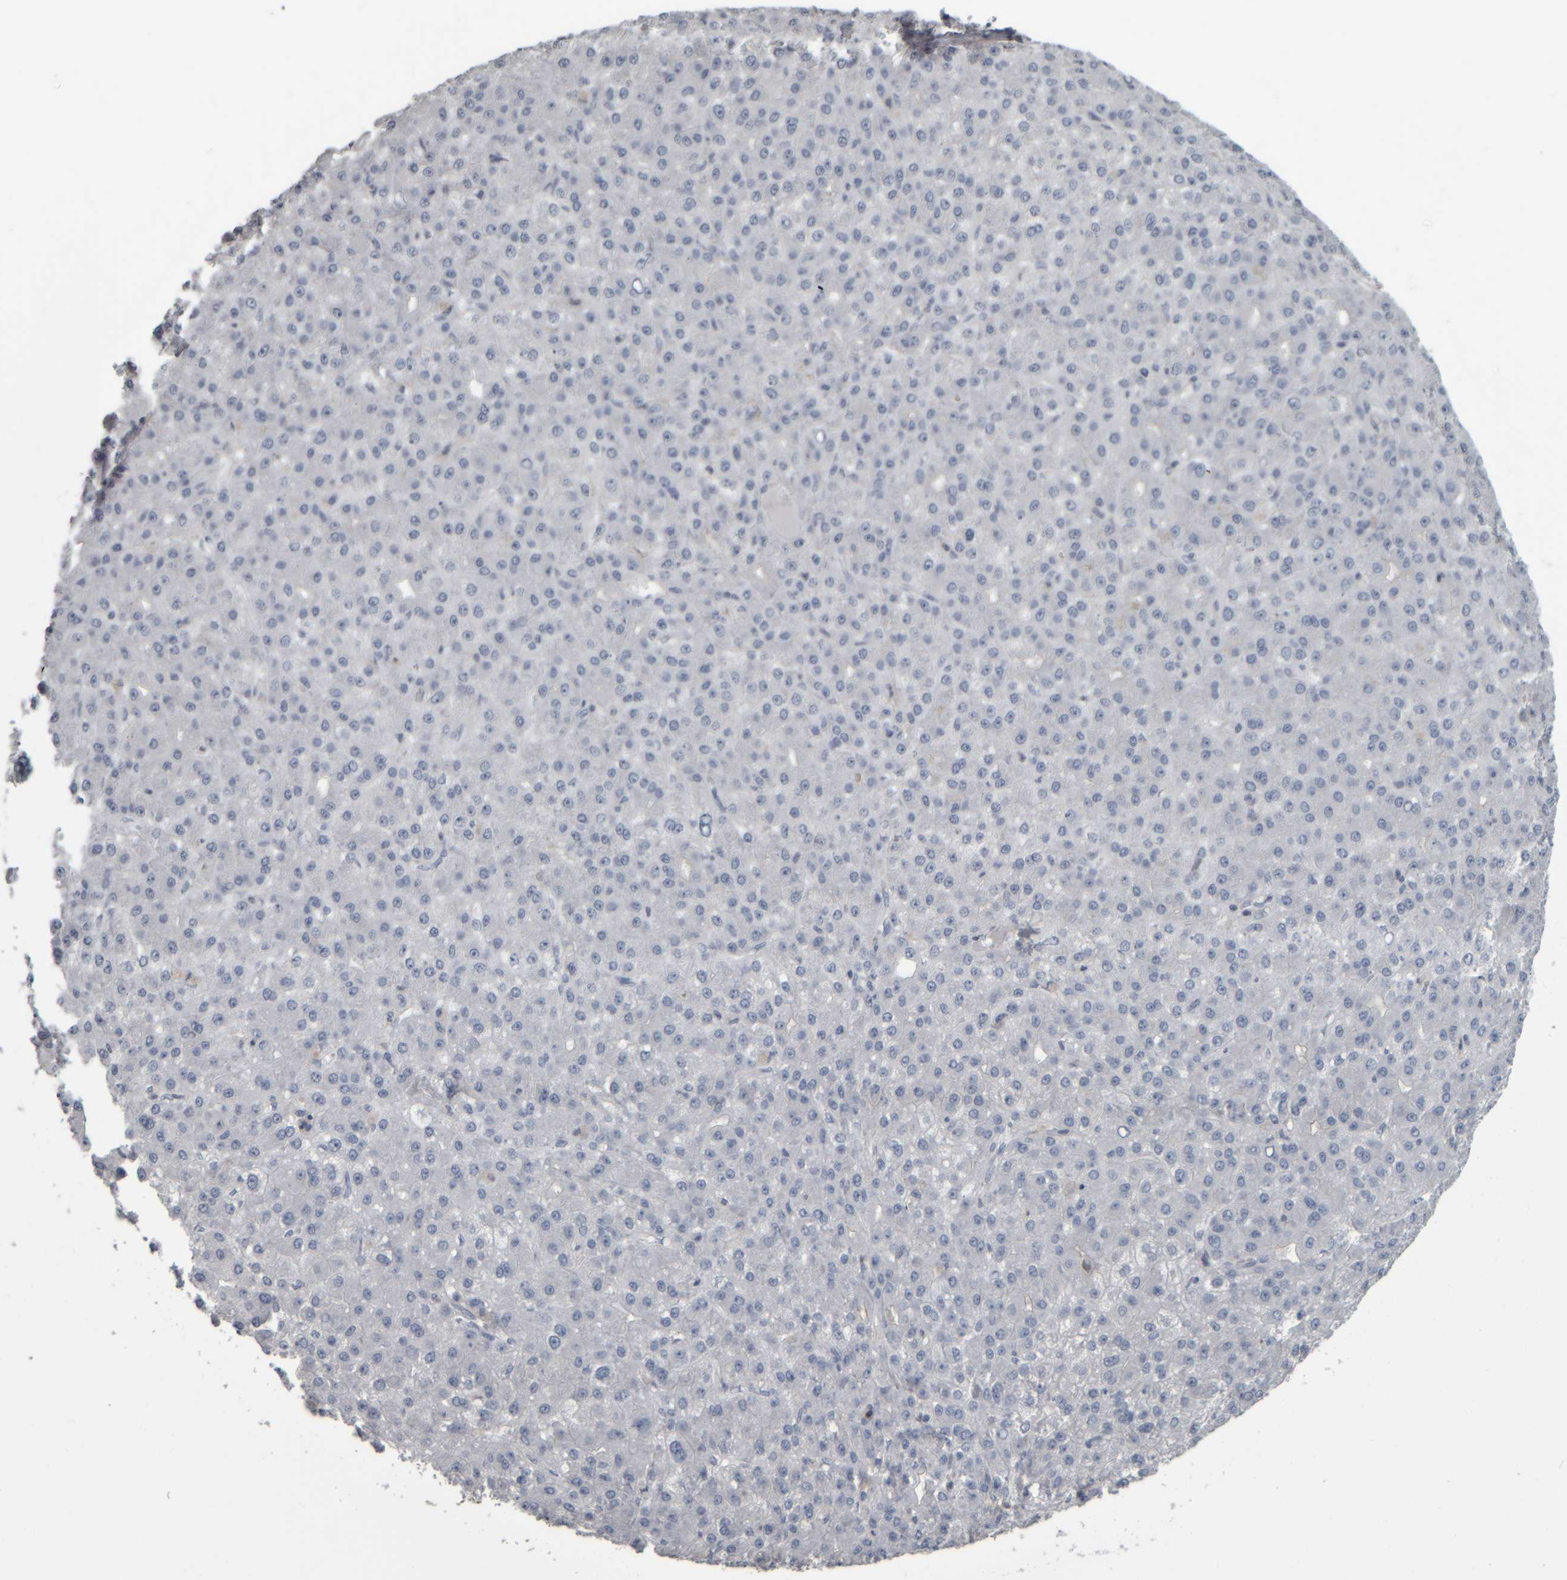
{"staining": {"intensity": "negative", "quantity": "none", "location": "none"}, "tissue": "liver cancer", "cell_type": "Tumor cells", "image_type": "cancer", "snomed": [{"axis": "morphology", "description": "Carcinoma, Hepatocellular, NOS"}, {"axis": "topography", "description": "Liver"}], "caption": "The micrograph shows no staining of tumor cells in liver cancer (hepatocellular carcinoma).", "gene": "CAVIN4", "patient": {"sex": "male", "age": 67}}